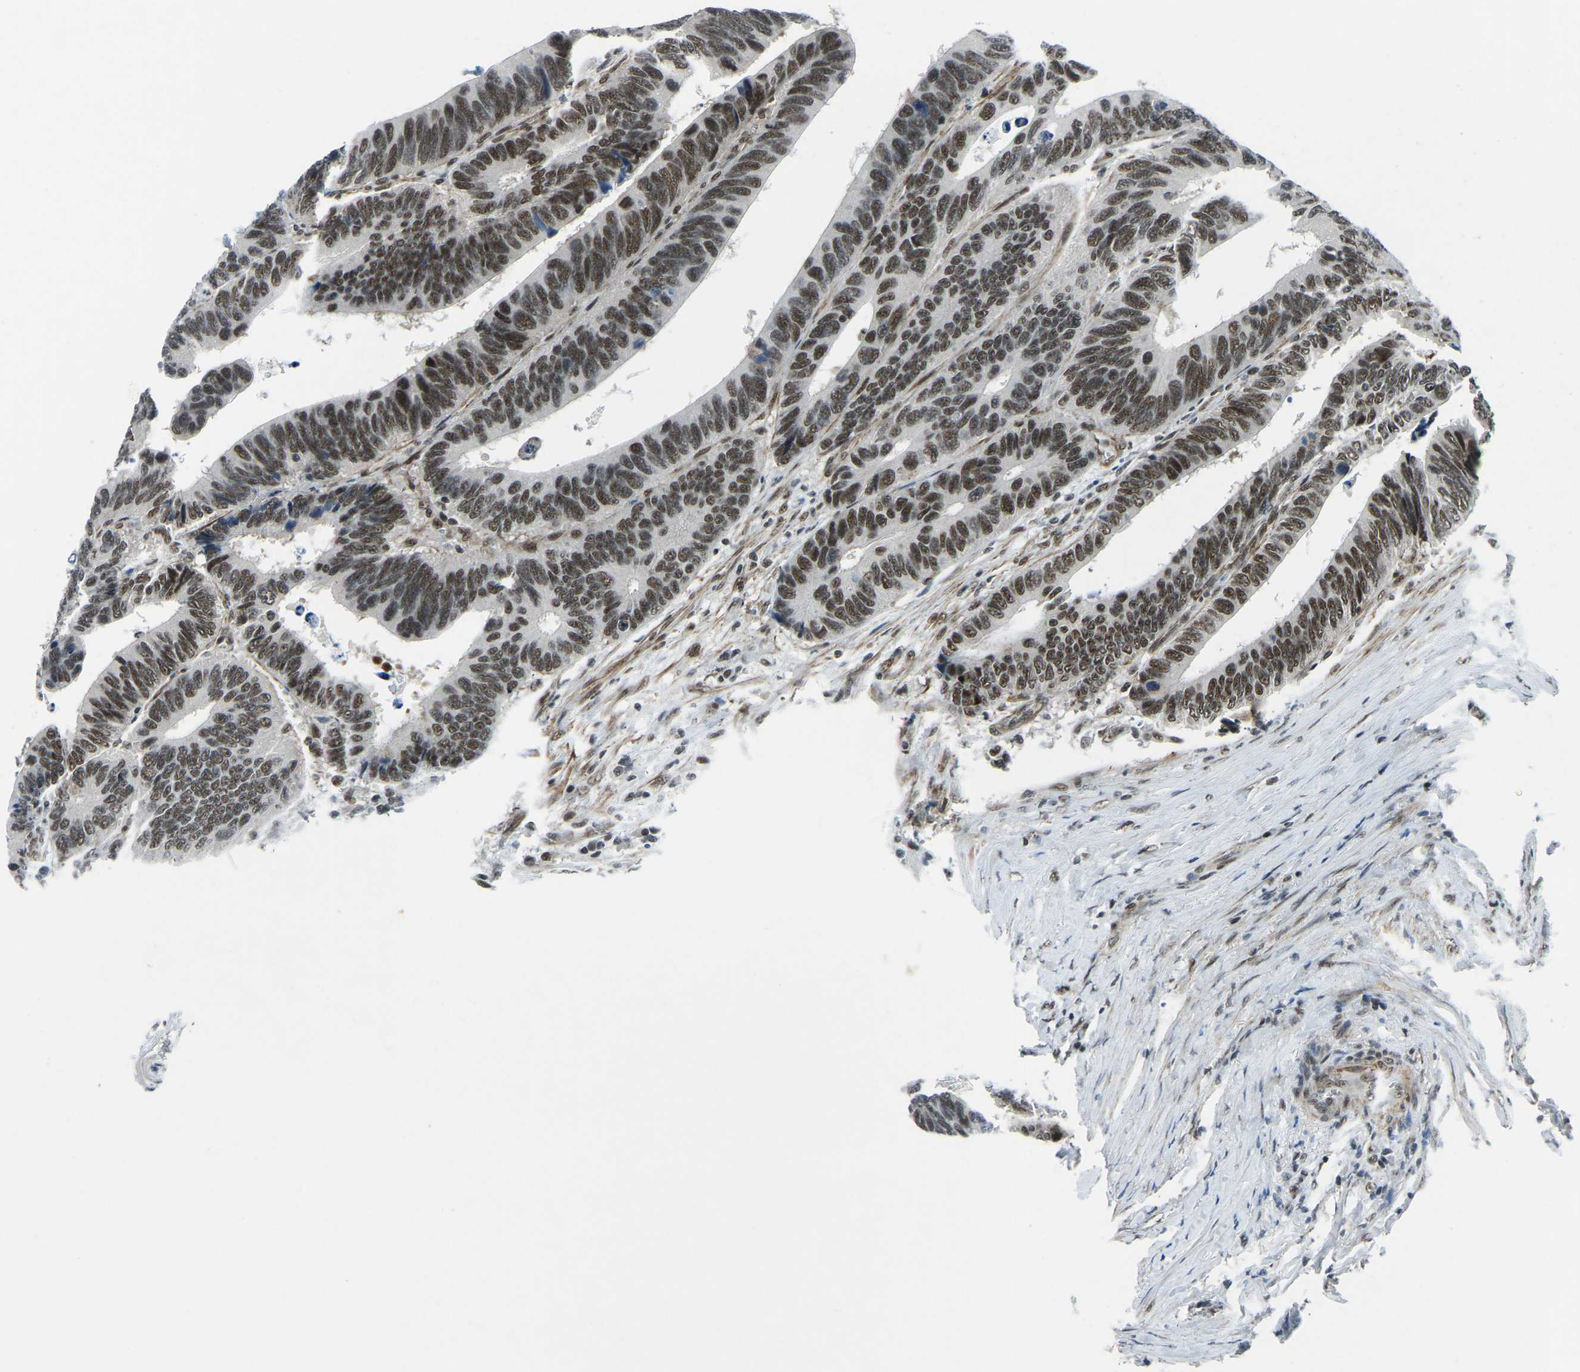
{"staining": {"intensity": "moderate", "quantity": ">75%", "location": "nuclear"}, "tissue": "colorectal cancer", "cell_type": "Tumor cells", "image_type": "cancer", "snomed": [{"axis": "morphology", "description": "Adenocarcinoma, NOS"}, {"axis": "topography", "description": "Colon"}], "caption": "Immunohistochemistry staining of colorectal cancer (adenocarcinoma), which displays medium levels of moderate nuclear expression in approximately >75% of tumor cells indicating moderate nuclear protein positivity. The staining was performed using DAB (brown) for protein detection and nuclei were counterstained in hematoxylin (blue).", "gene": "PRCC", "patient": {"sex": "male", "age": 72}}